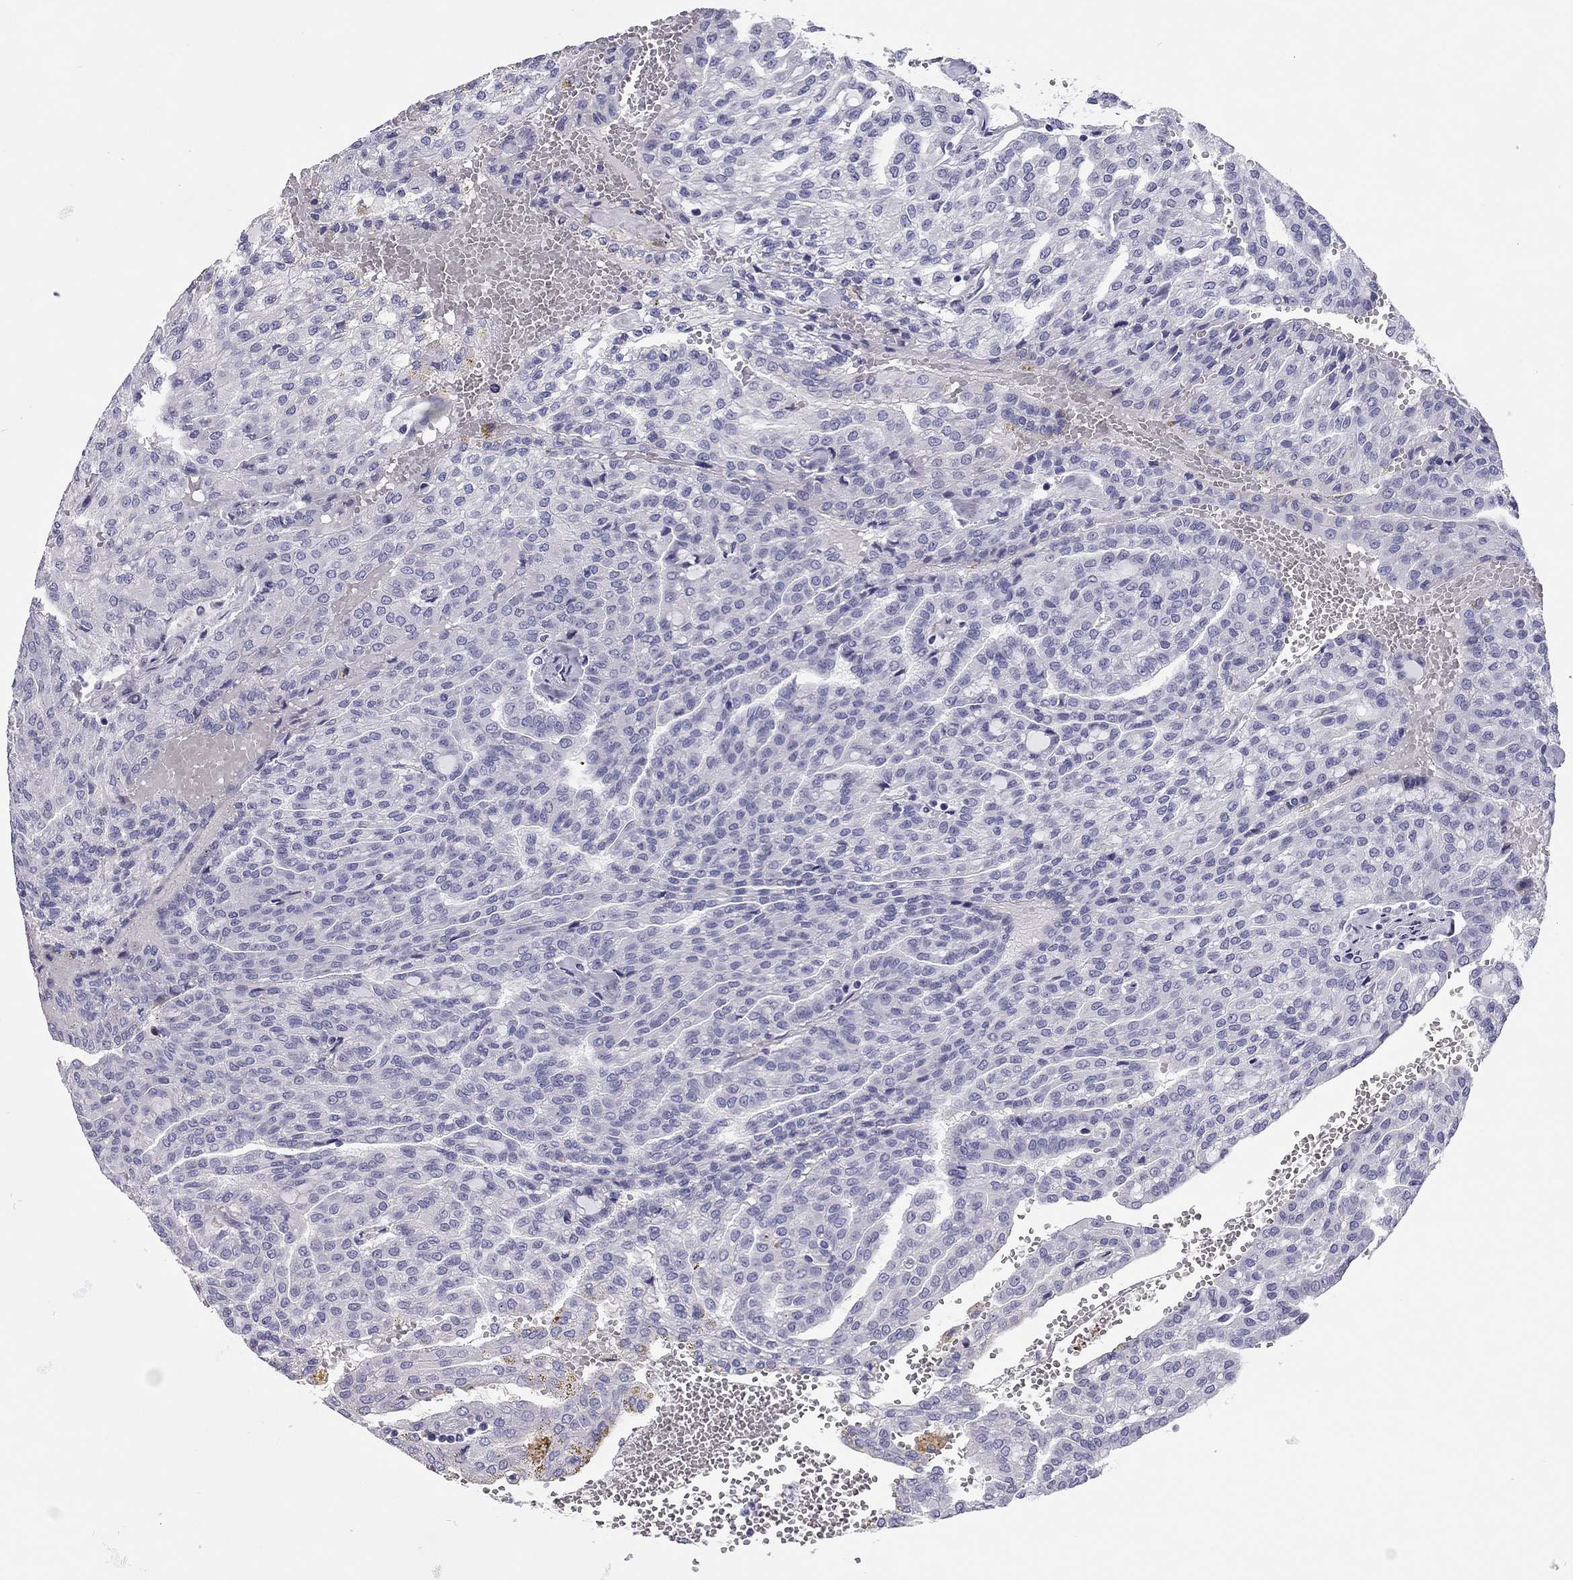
{"staining": {"intensity": "negative", "quantity": "none", "location": "none"}, "tissue": "renal cancer", "cell_type": "Tumor cells", "image_type": "cancer", "snomed": [{"axis": "morphology", "description": "Adenocarcinoma, NOS"}, {"axis": "topography", "description": "Kidney"}], "caption": "DAB (3,3'-diaminobenzidine) immunohistochemical staining of human renal cancer (adenocarcinoma) shows no significant expression in tumor cells.", "gene": "SCARB1", "patient": {"sex": "male", "age": 63}}